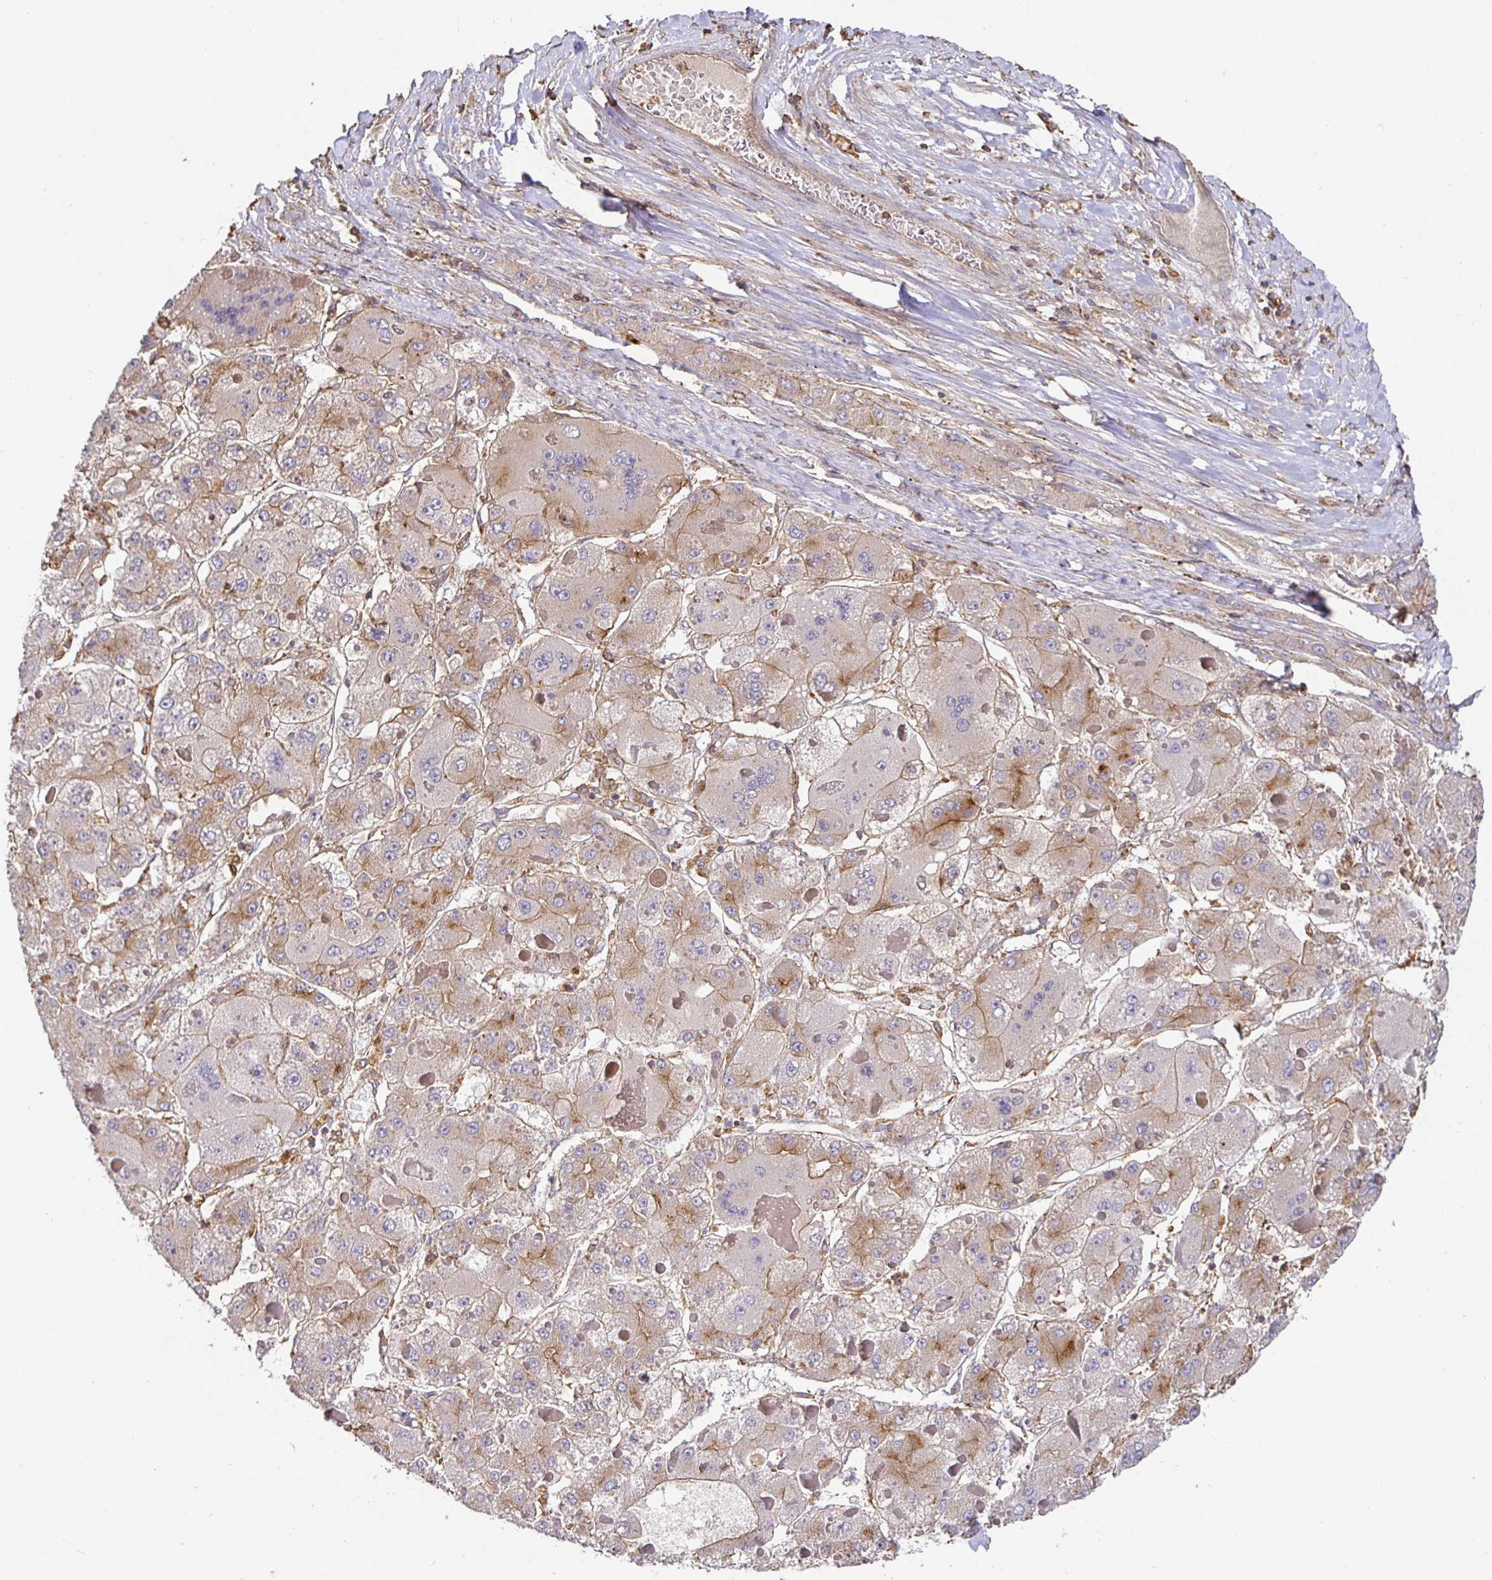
{"staining": {"intensity": "weak", "quantity": "25%-75%", "location": "cytoplasmic/membranous"}, "tissue": "liver cancer", "cell_type": "Tumor cells", "image_type": "cancer", "snomed": [{"axis": "morphology", "description": "Carcinoma, Hepatocellular, NOS"}, {"axis": "topography", "description": "Liver"}], "caption": "Immunohistochemical staining of liver hepatocellular carcinoma displays weak cytoplasmic/membranous protein staining in approximately 25%-75% of tumor cells. Immunohistochemistry (ihc) stains the protein of interest in brown and the nuclei are stained blue.", "gene": "C1QTNF7", "patient": {"sex": "female", "age": 73}}